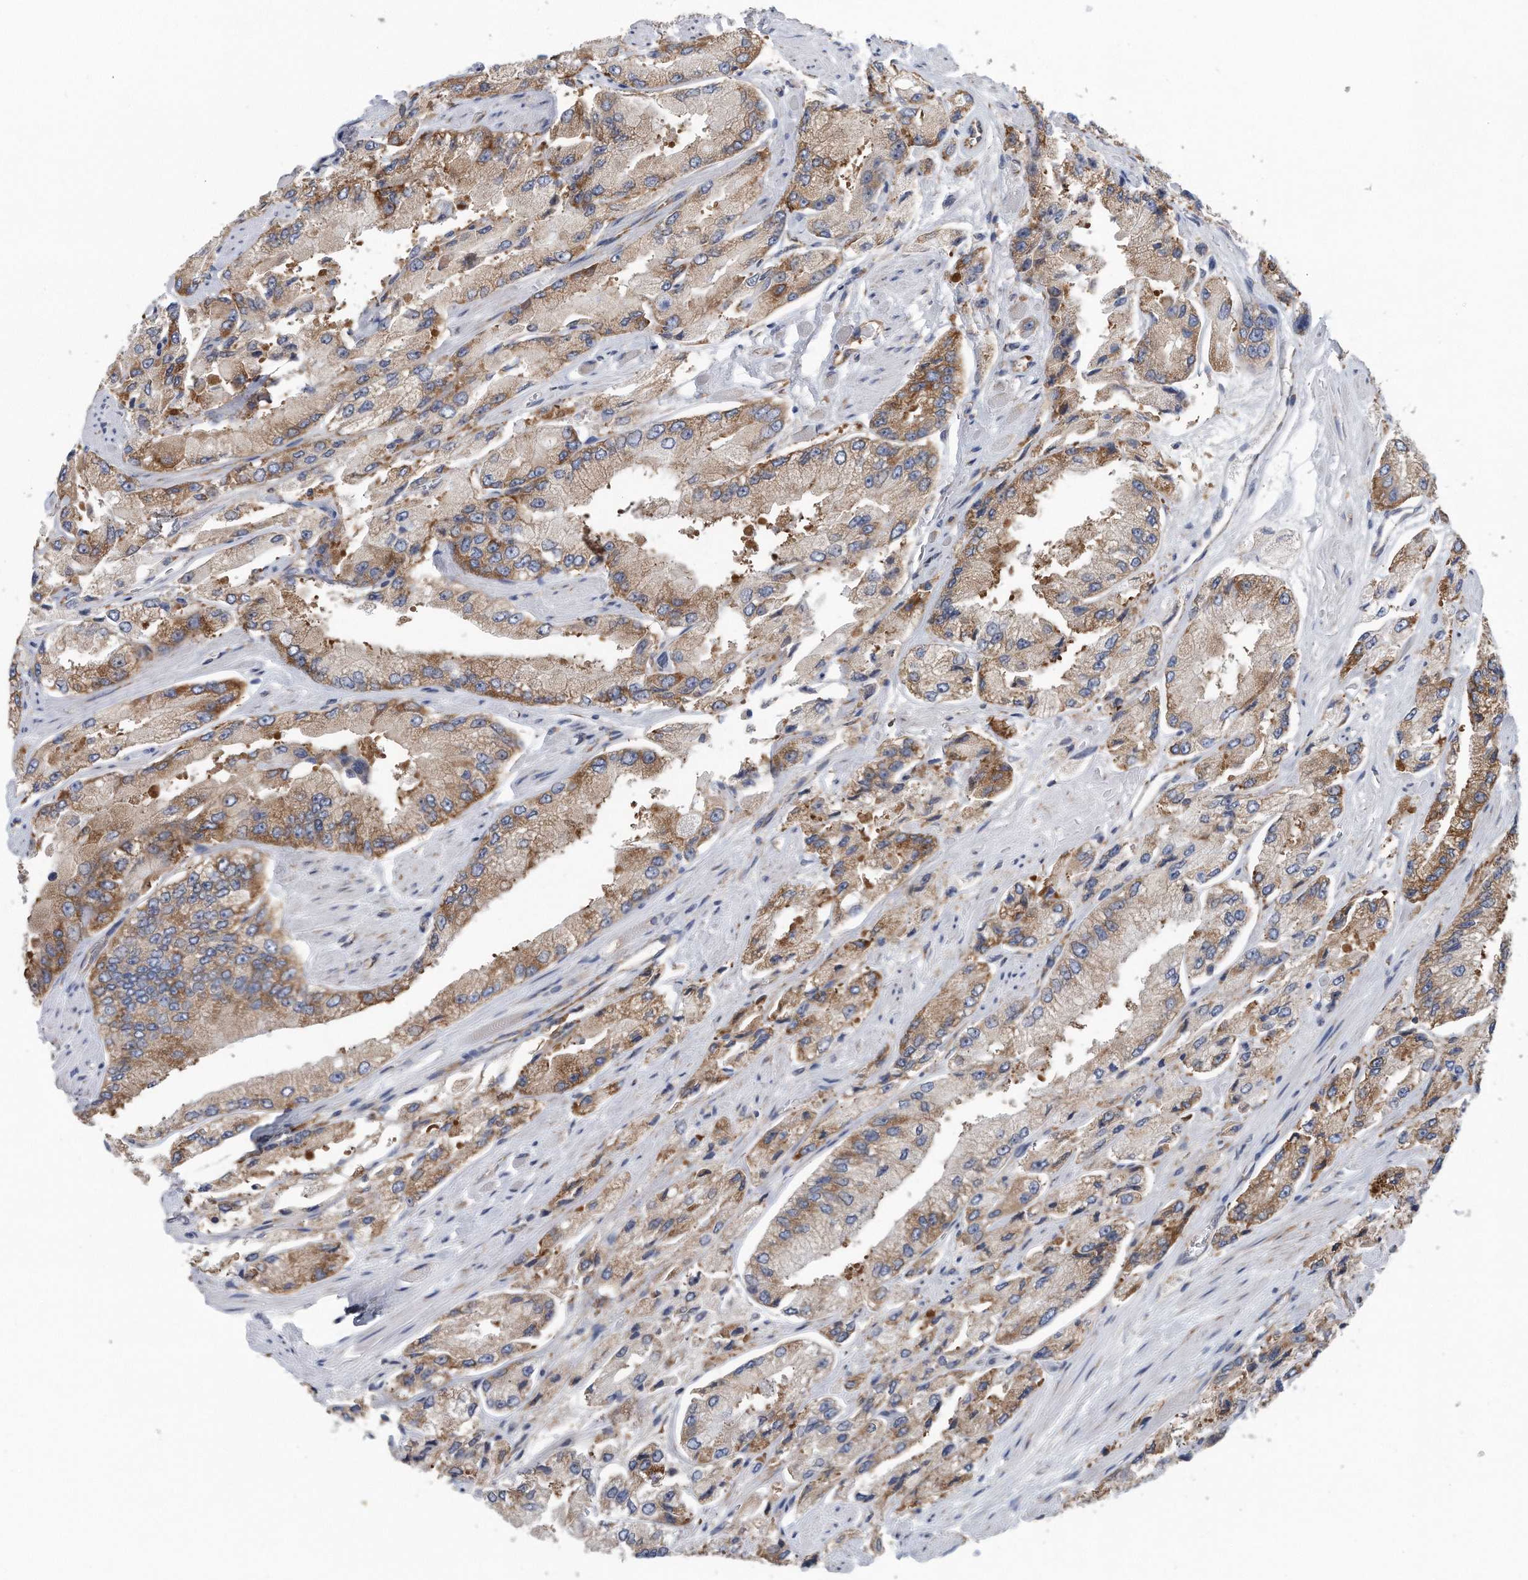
{"staining": {"intensity": "moderate", "quantity": ">75%", "location": "cytoplasmic/membranous"}, "tissue": "prostate cancer", "cell_type": "Tumor cells", "image_type": "cancer", "snomed": [{"axis": "morphology", "description": "Adenocarcinoma, High grade"}, {"axis": "topography", "description": "Prostate"}], "caption": "Brown immunohistochemical staining in prostate cancer (high-grade adenocarcinoma) displays moderate cytoplasmic/membranous staining in approximately >75% of tumor cells.", "gene": "RPL26L1", "patient": {"sex": "male", "age": 58}}